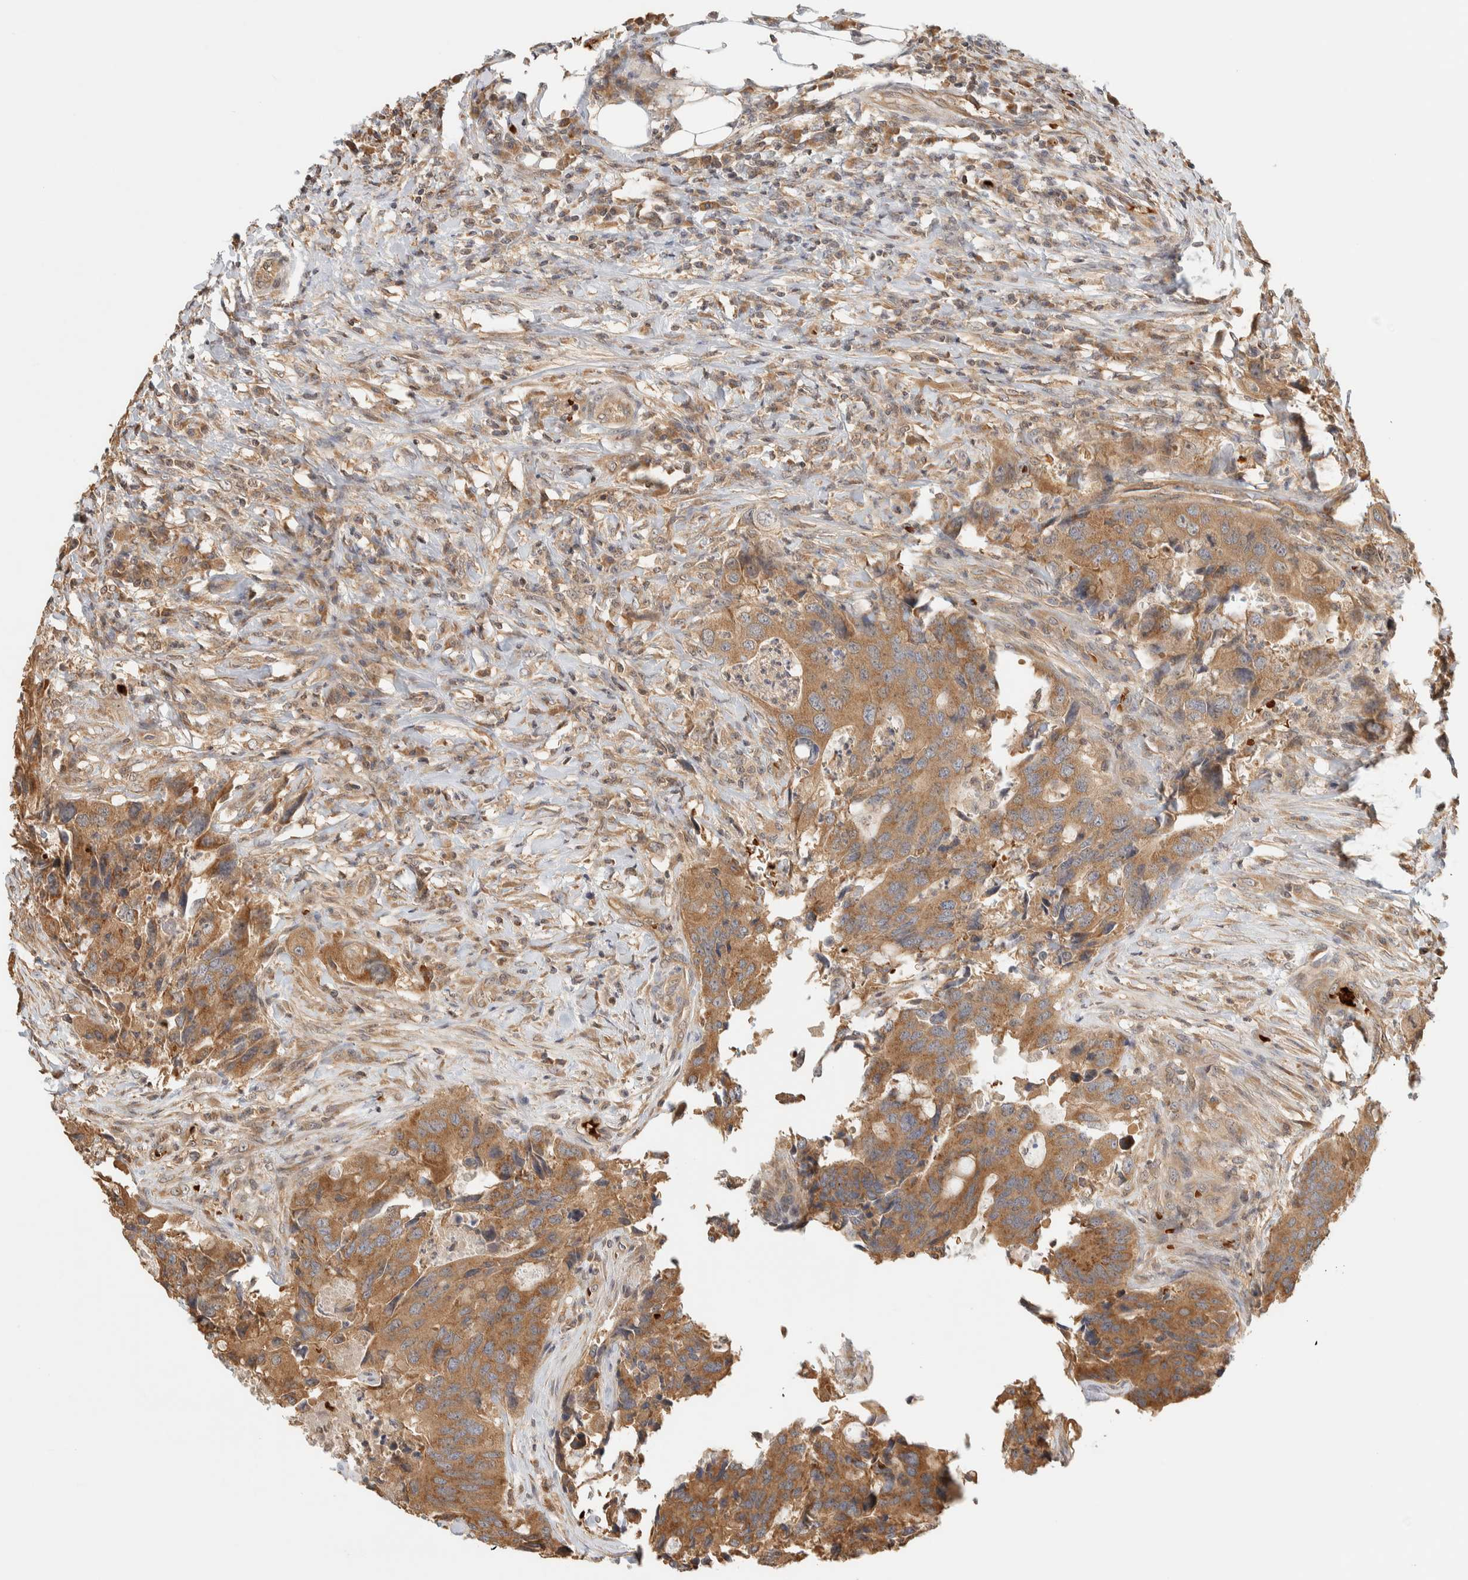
{"staining": {"intensity": "moderate", "quantity": ">75%", "location": "cytoplasmic/membranous"}, "tissue": "colorectal cancer", "cell_type": "Tumor cells", "image_type": "cancer", "snomed": [{"axis": "morphology", "description": "Adenocarcinoma, NOS"}, {"axis": "topography", "description": "Colon"}], "caption": "The image demonstrates a brown stain indicating the presence of a protein in the cytoplasmic/membranous of tumor cells in colorectal adenocarcinoma.", "gene": "TTI2", "patient": {"sex": "male", "age": 71}}